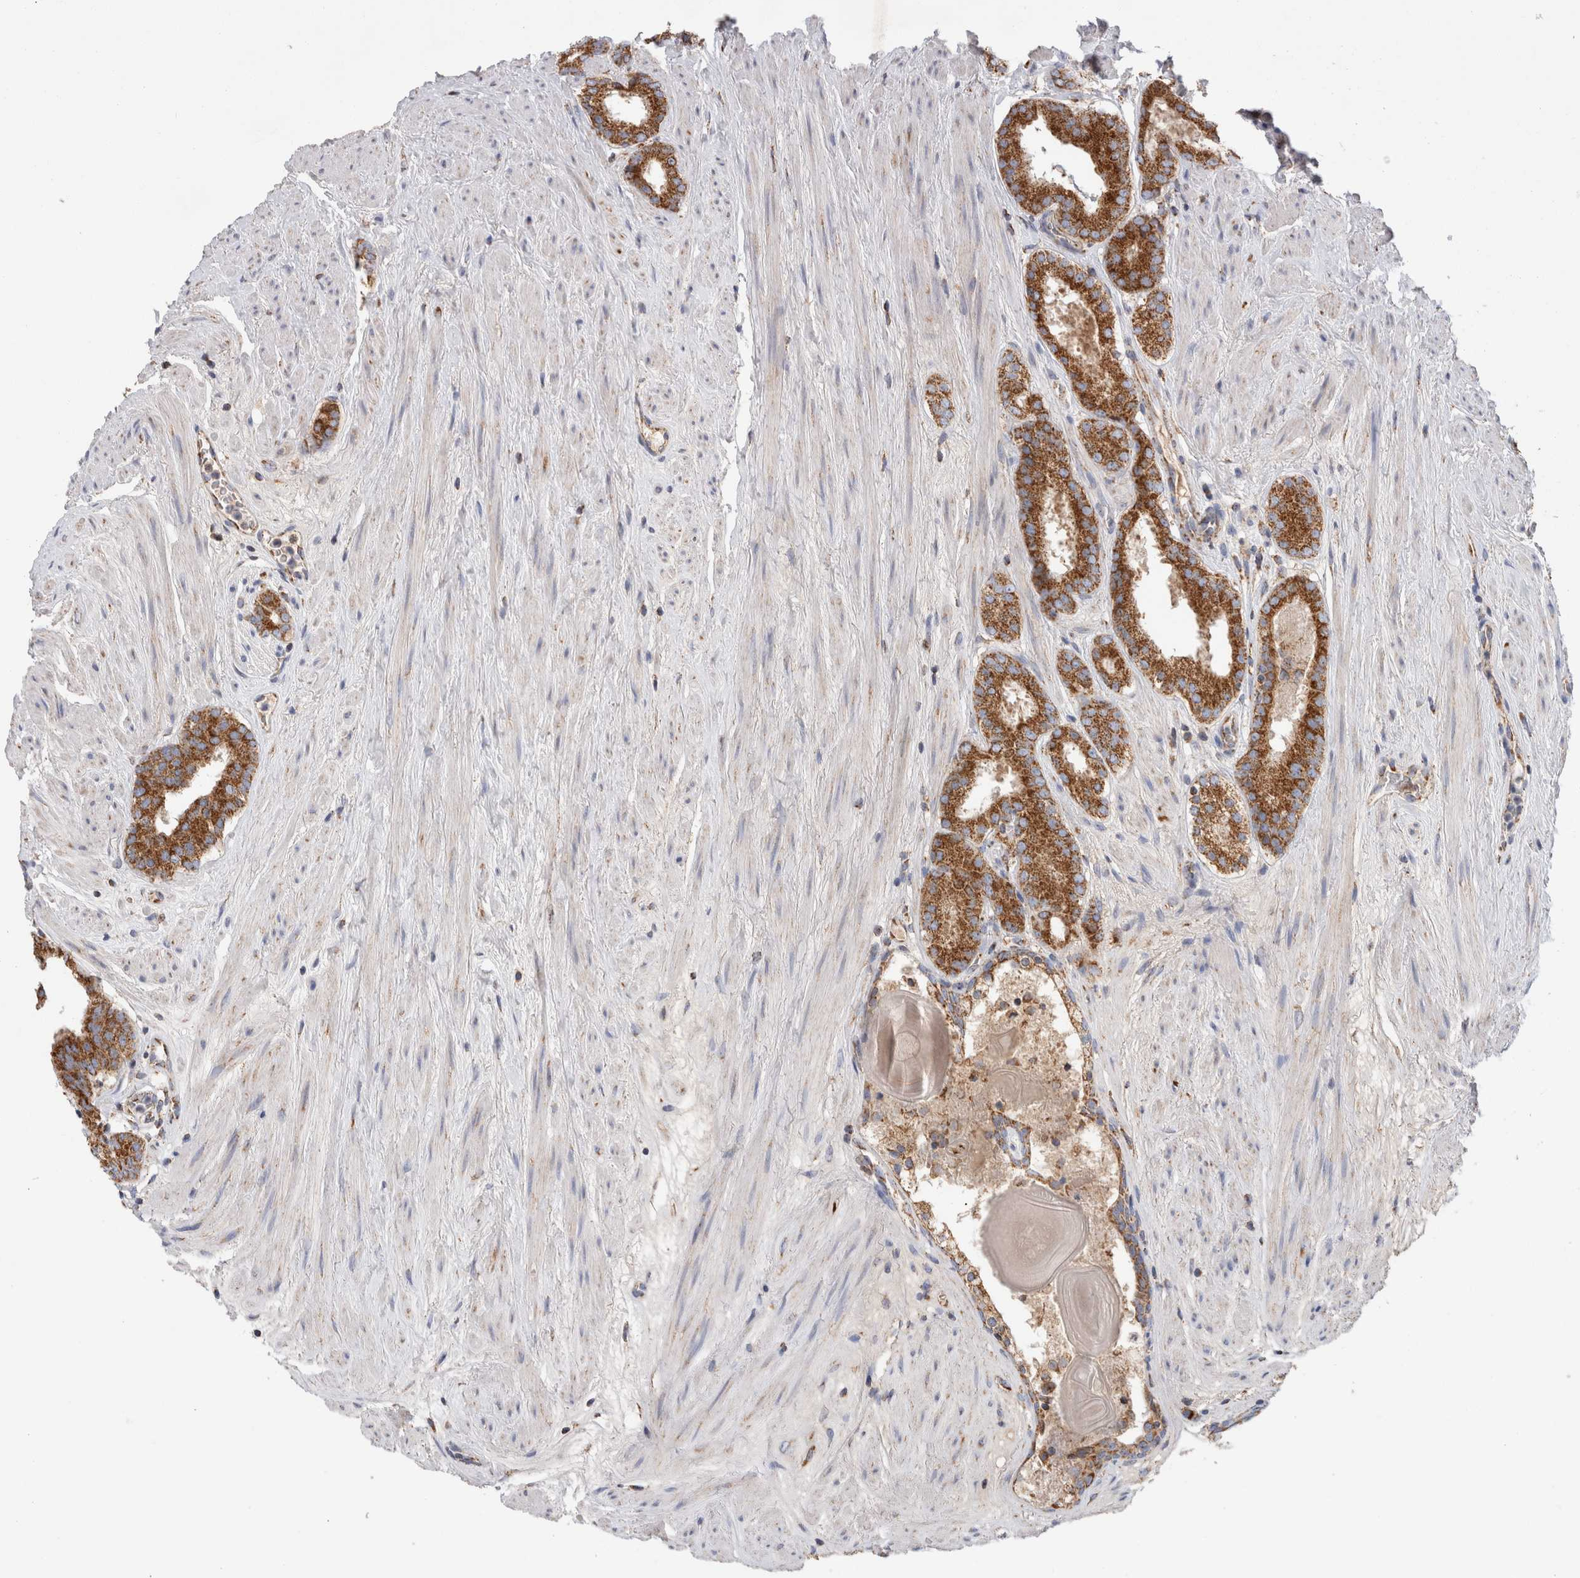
{"staining": {"intensity": "strong", "quantity": ">75%", "location": "cytoplasmic/membranous"}, "tissue": "prostate cancer", "cell_type": "Tumor cells", "image_type": "cancer", "snomed": [{"axis": "morphology", "description": "Adenocarcinoma, Low grade"}, {"axis": "topography", "description": "Prostate"}], "caption": "This image reveals immunohistochemistry staining of prostate cancer (adenocarcinoma (low-grade)), with high strong cytoplasmic/membranous staining in about >75% of tumor cells.", "gene": "IARS2", "patient": {"sex": "male", "age": 69}}